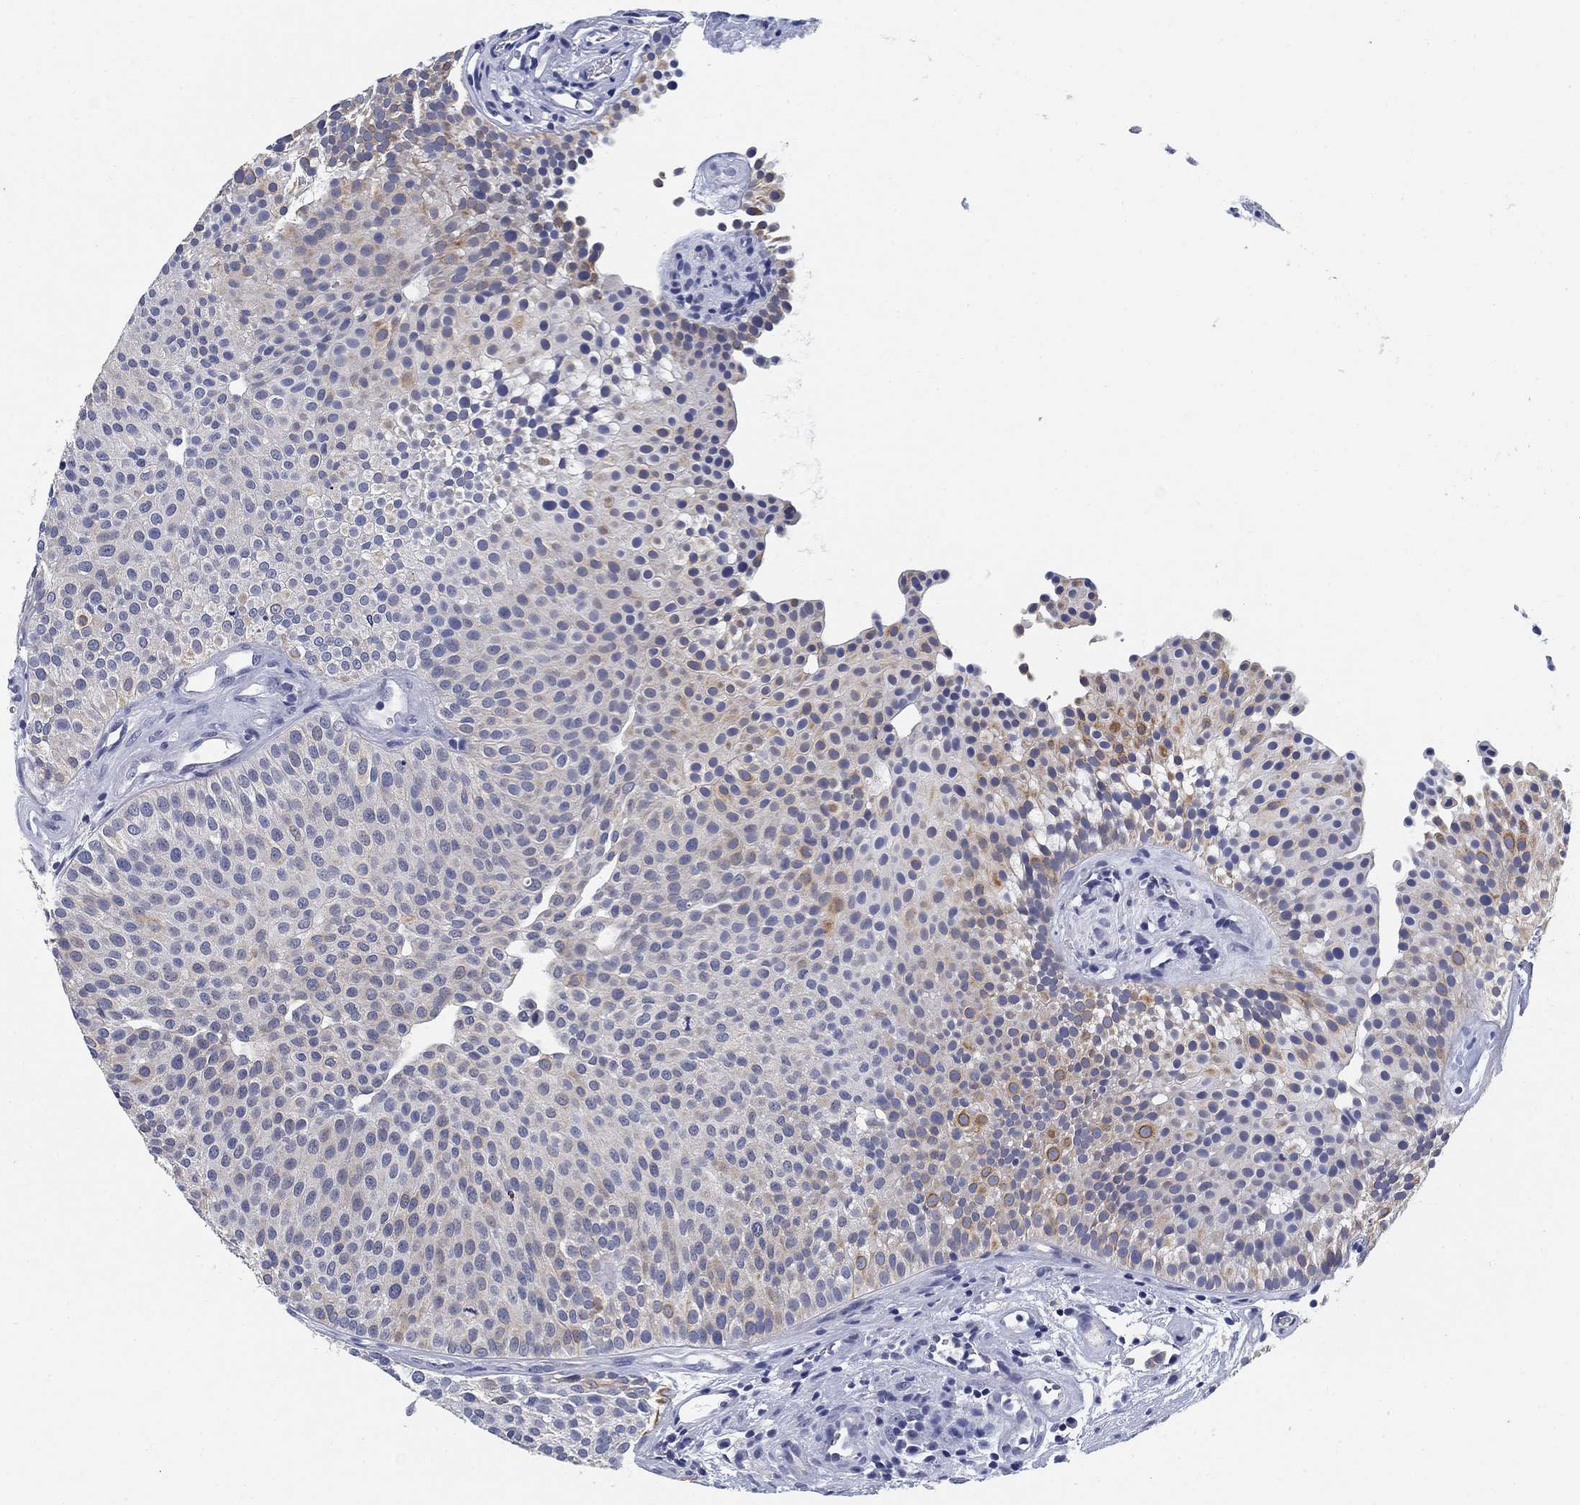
{"staining": {"intensity": "moderate", "quantity": "<25%", "location": "cytoplasmic/membranous"}, "tissue": "urothelial cancer", "cell_type": "Tumor cells", "image_type": "cancer", "snomed": [{"axis": "morphology", "description": "Urothelial carcinoma, Low grade"}, {"axis": "topography", "description": "Urinary bladder"}], "caption": "DAB (3,3'-diaminobenzidine) immunohistochemical staining of human urothelial carcinoma (low-grade) demonstrates moderate cytoplasmic/membranous protein expression in approximately <25% of tumor cells.", "gene": "CLUL1", "patient": {"sex": "female", "age": 87}}